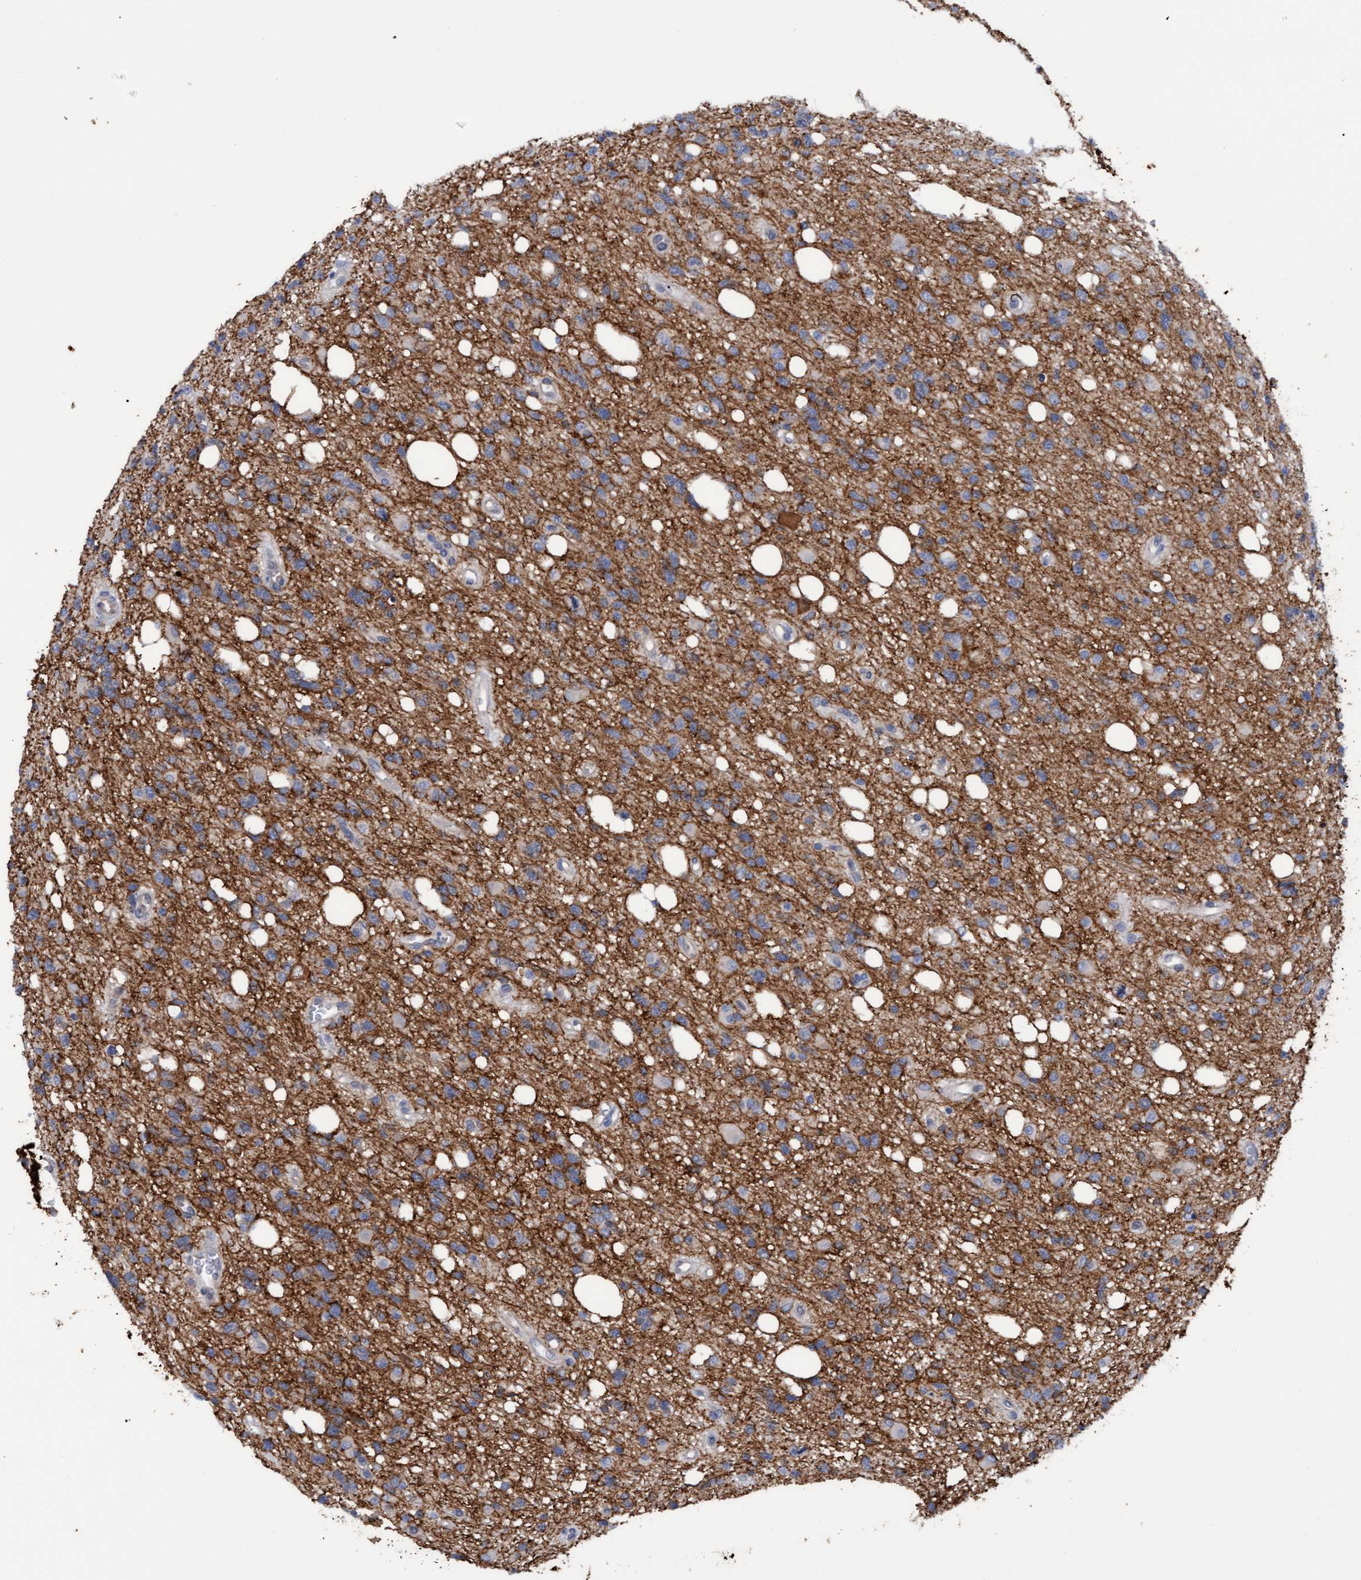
{"staining": {"intensity": "moderate", "quantity": "<25%", "location": "cytoplasmic/membranous"}, "tissue": "glioma", "cell_type": "Tumor cells", "image_type": "cancer", "snomed": [{"axis": "morphology", "description": "Glioma, malignant, High grade"}, {"axis": "topography", "description": "Brain"}], "caption": "About <25% of tumor cells in glioma reveal moderate cytoplasmic/membranous protein positivity as visualized by brown immunohistochemical staining.", "gene": "STXBP1", "patient": {"sex": "female", "age": 62}}